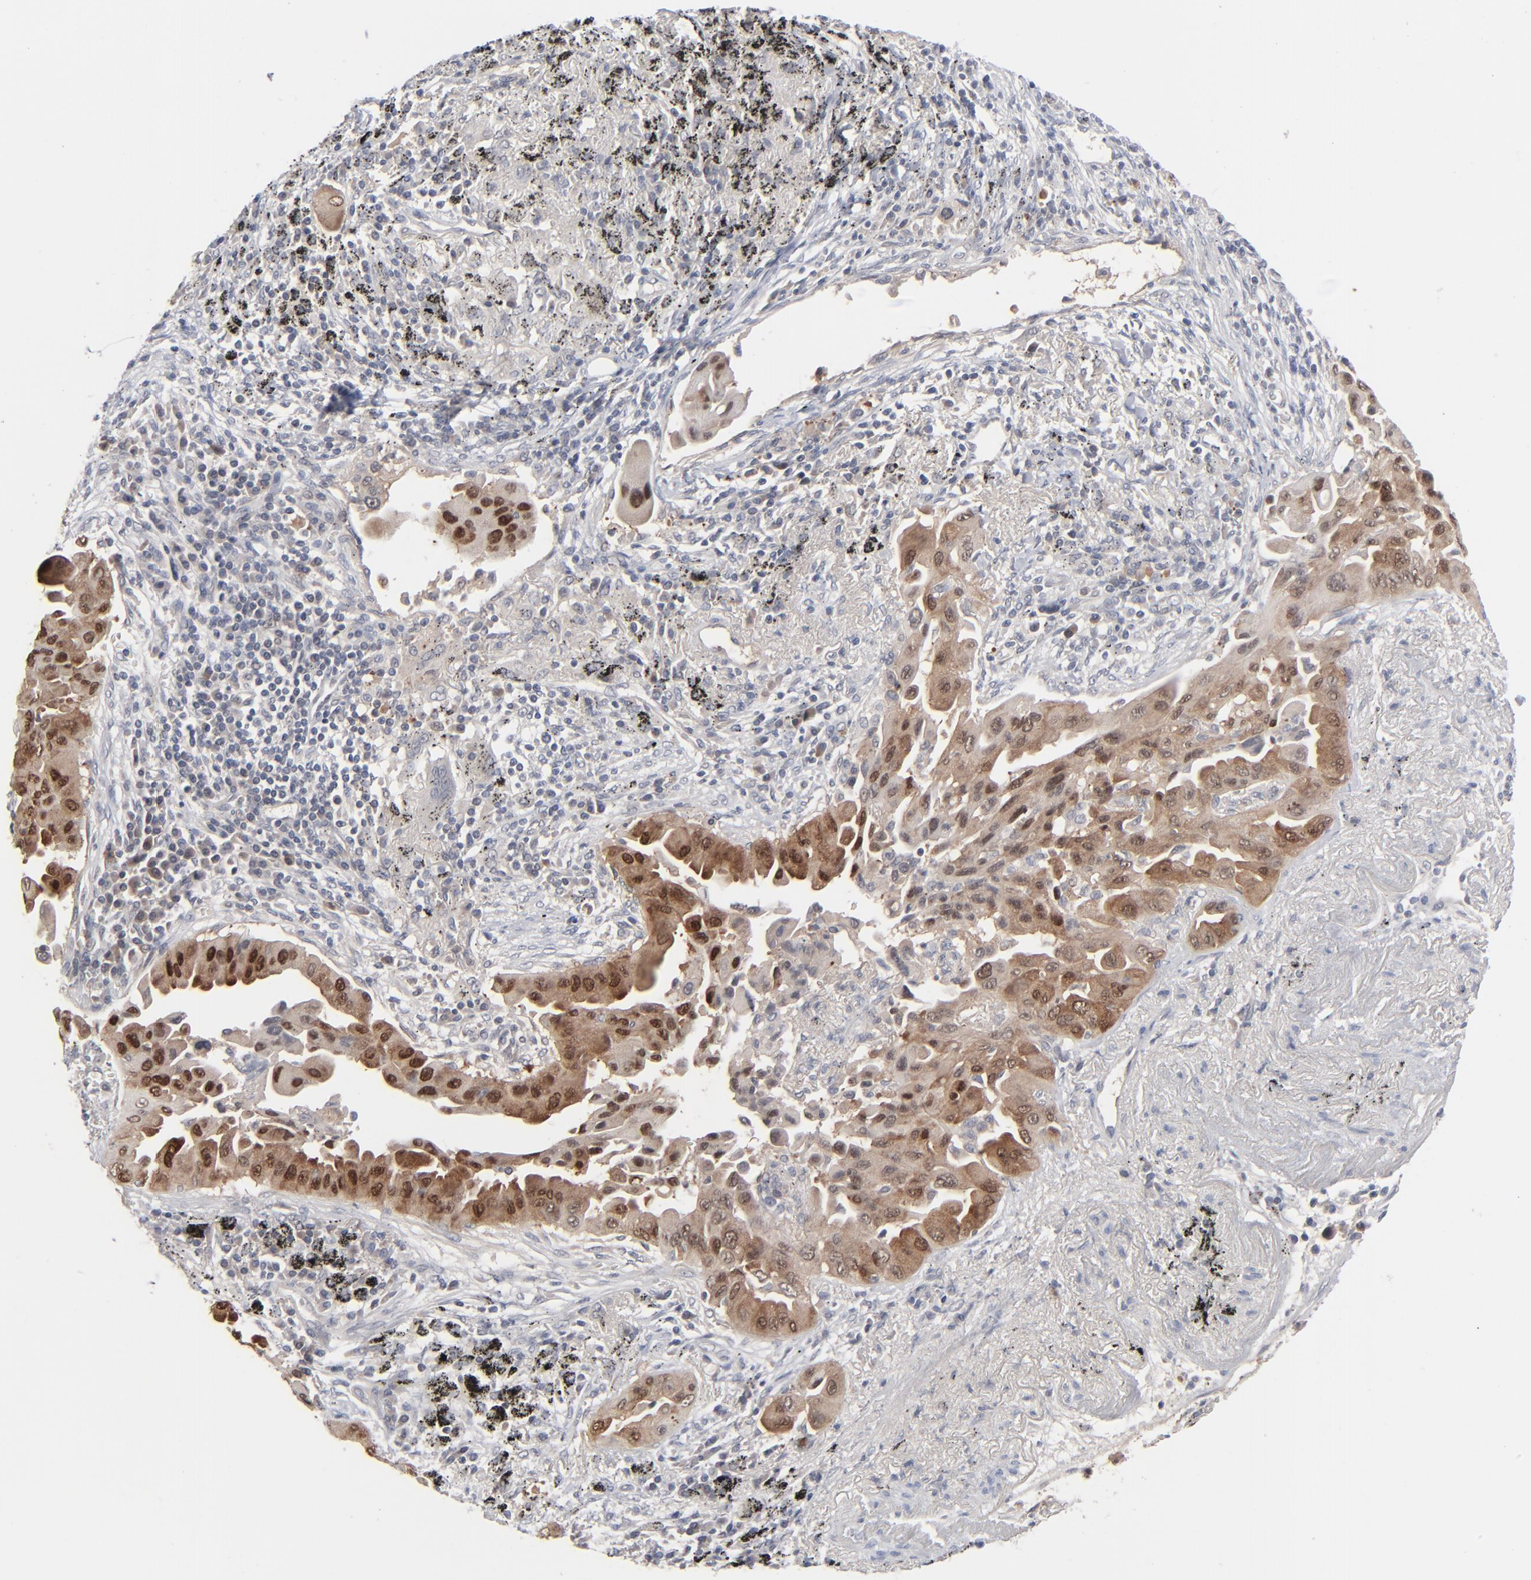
{"staining": {"intensity": "moderate", "quantity": ">75%", "location": "cytoplasmic/membranous,nuclear"}, "tissue": "lung cancer", "cell_type": "Tumor cells", "image_type": "cancer", "snomed": [{"axis": "morphology", "description": "Adenocarcinoma, NOS"}, {"axis": "topography", "description": "Lung"}], "caption": "Moderate cytoplasmic/membranous and nuclear staining is present in about >75% of tumor cells in lung cancer (adenocarcinoma).", "gene": "POF1B", "patient": {"sex": "male", "age": 68}}